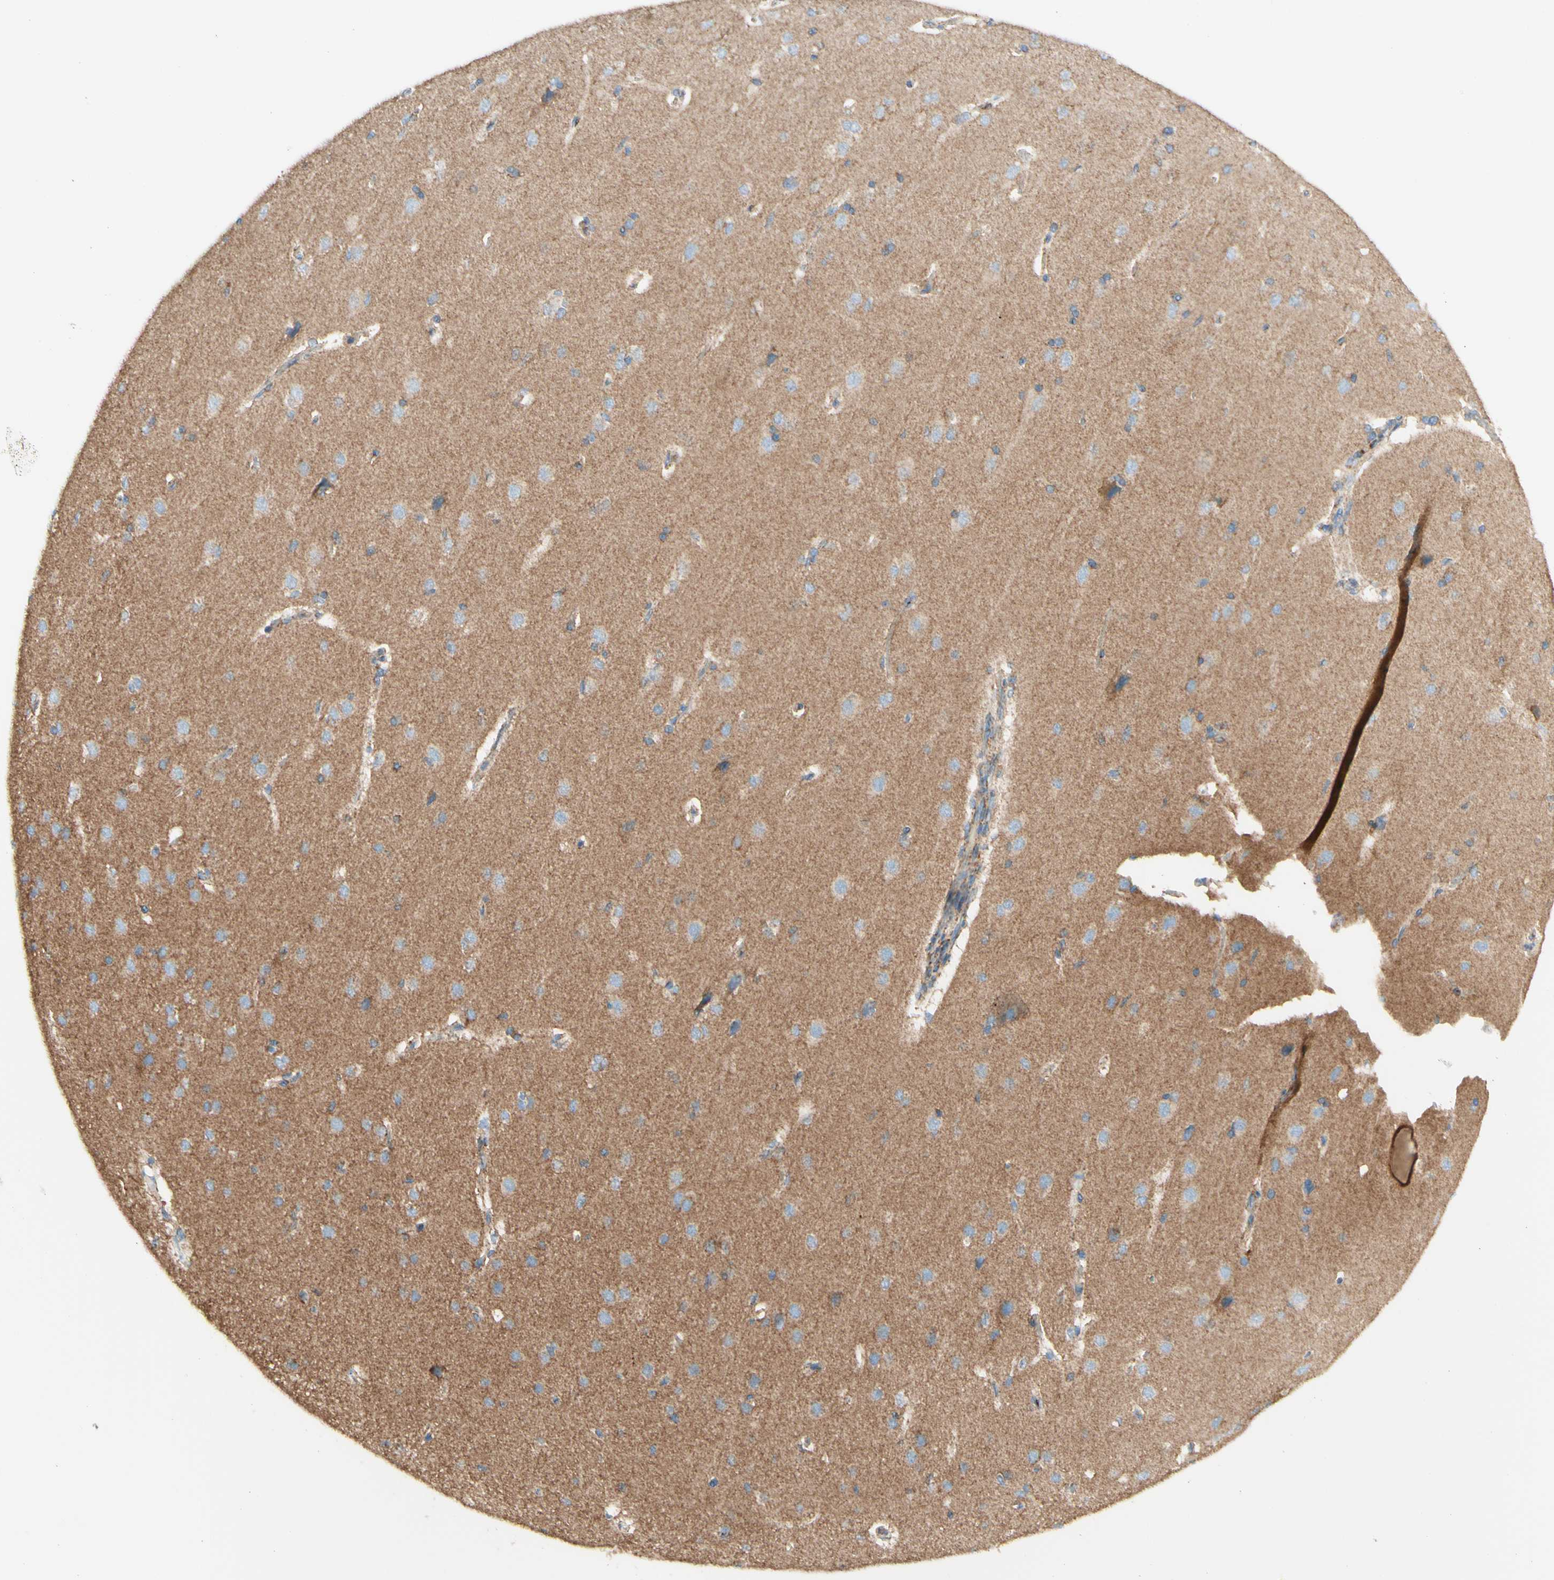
{"staining": {"intensity": "weak", "quantity": ">75%", "location": "cytoplasmic/membranous"}, "tissue": "cerebral cortex", "cell_type": "Endothelial cells", "image_type": "normal", "snomed": [{"axis": "morphology", "description": "Normal tissue, NOS"}, {"axis": "topography", "description": "Cerebral cortex"}], "caption": "DAB (3,3'-diaminobenzidine) immunohistochemical staining of unremarkable human cerebral cortex exhibits weak cytoplasmic/membranous protein positivity in about >75% of endothelial cells. The staining was performed using DAB, with brown indicating positive protein expression. Nuclei are stained blue with hematoxylin.", "gene": "ARMC10", "patient": {"sex": "male", "age": 62}}